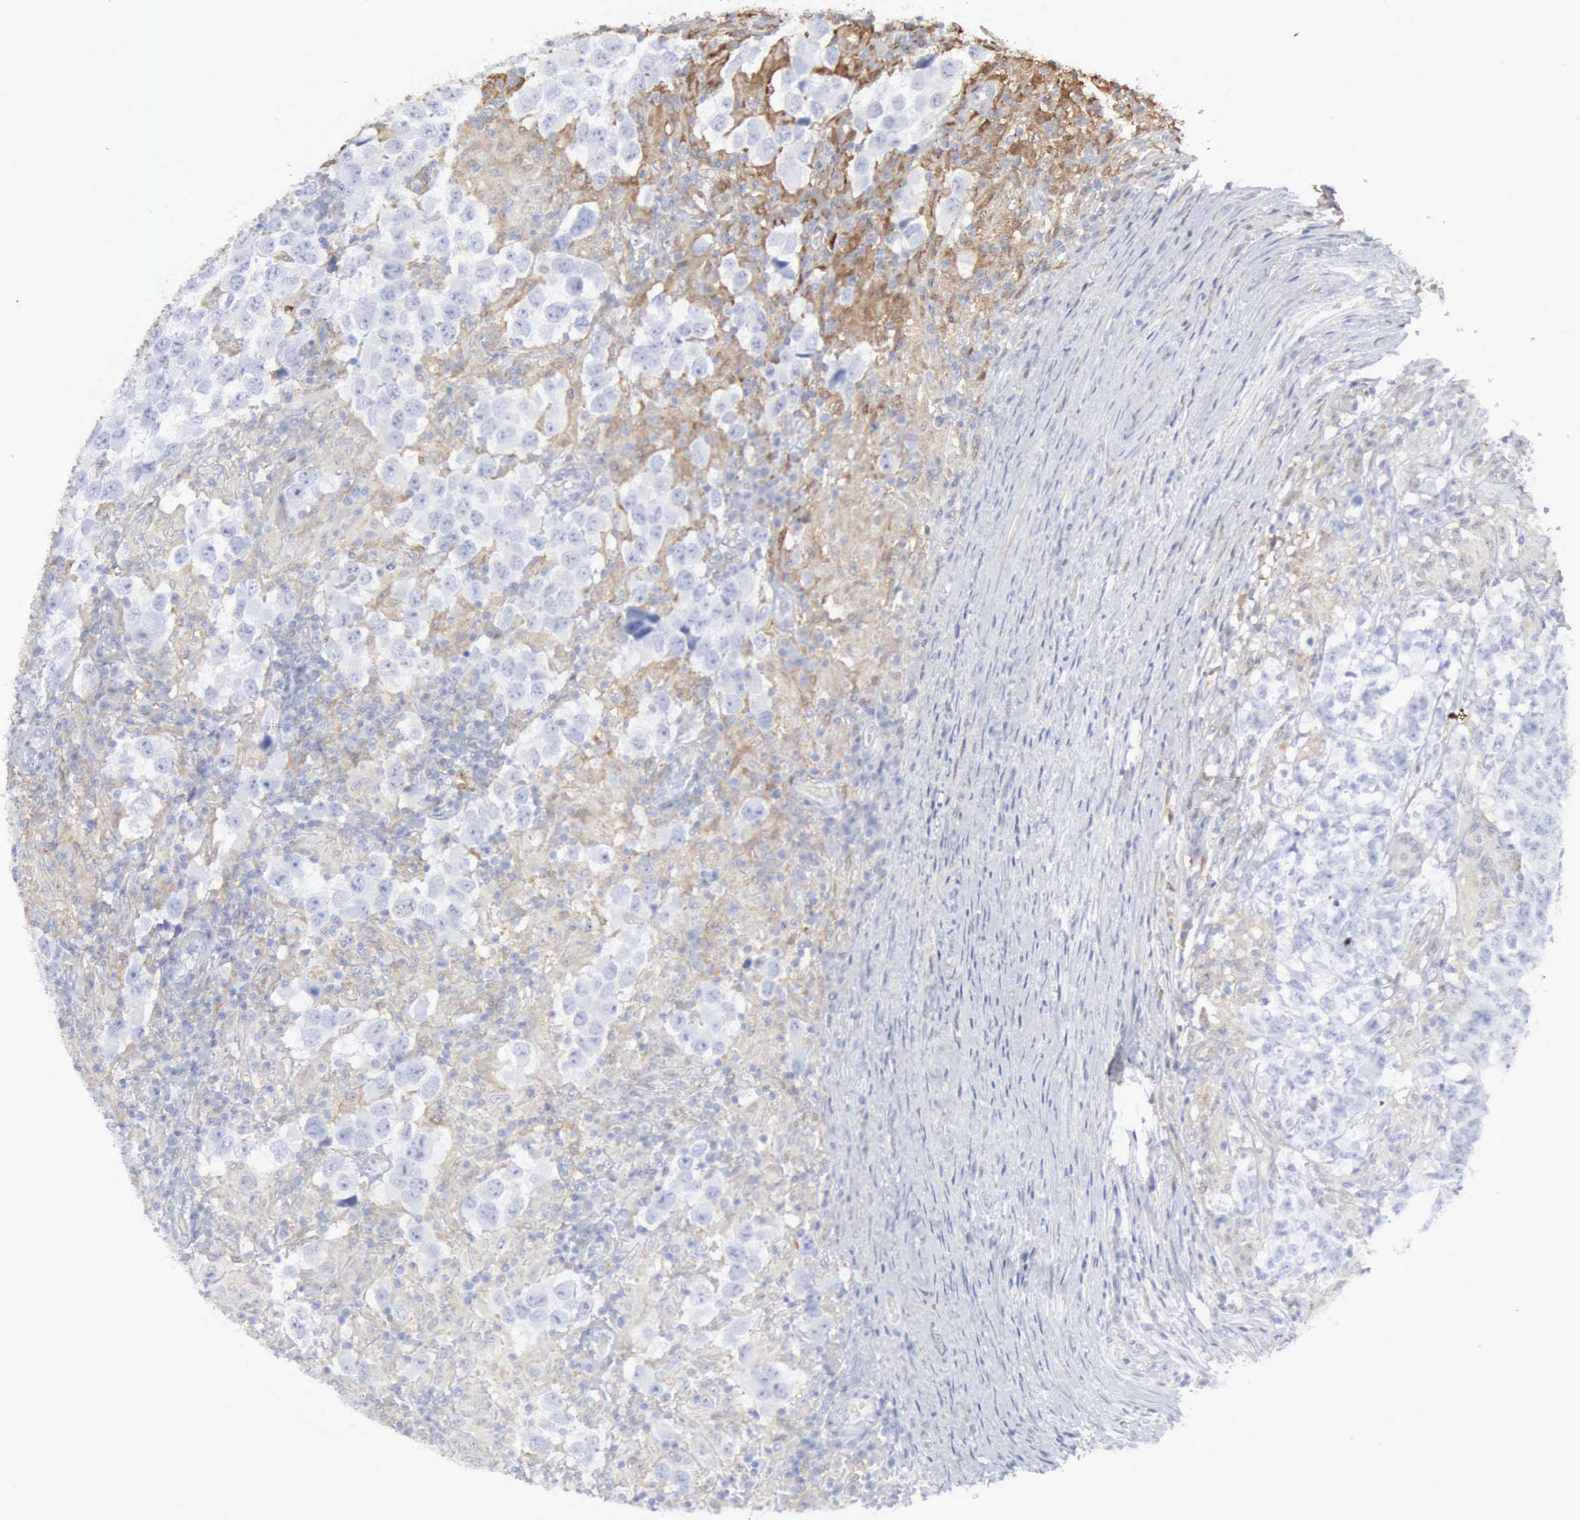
{"staining": {"intensity": "negative", "quantity": "none", "location": "none"}, "tissue": "testis cancer", "cell_type": "Tumor cells", "image_type": "cancer", "snomed": [{"axis": "morphology", "description": "Carcinoma, Embryonal, NOS"}, {"axis": "topography", "description": "Testis"}], "caption": "IHC image of neoplastic tissue: human testis cancer stained with DAB displays no significant protein expression in tumor cells. The staining is performed using DAB brown chromogen with nuclei counter-stained in using hematoxylin.", "gene": "STAT1", "patient": {"sex": "male", "age": 21}}